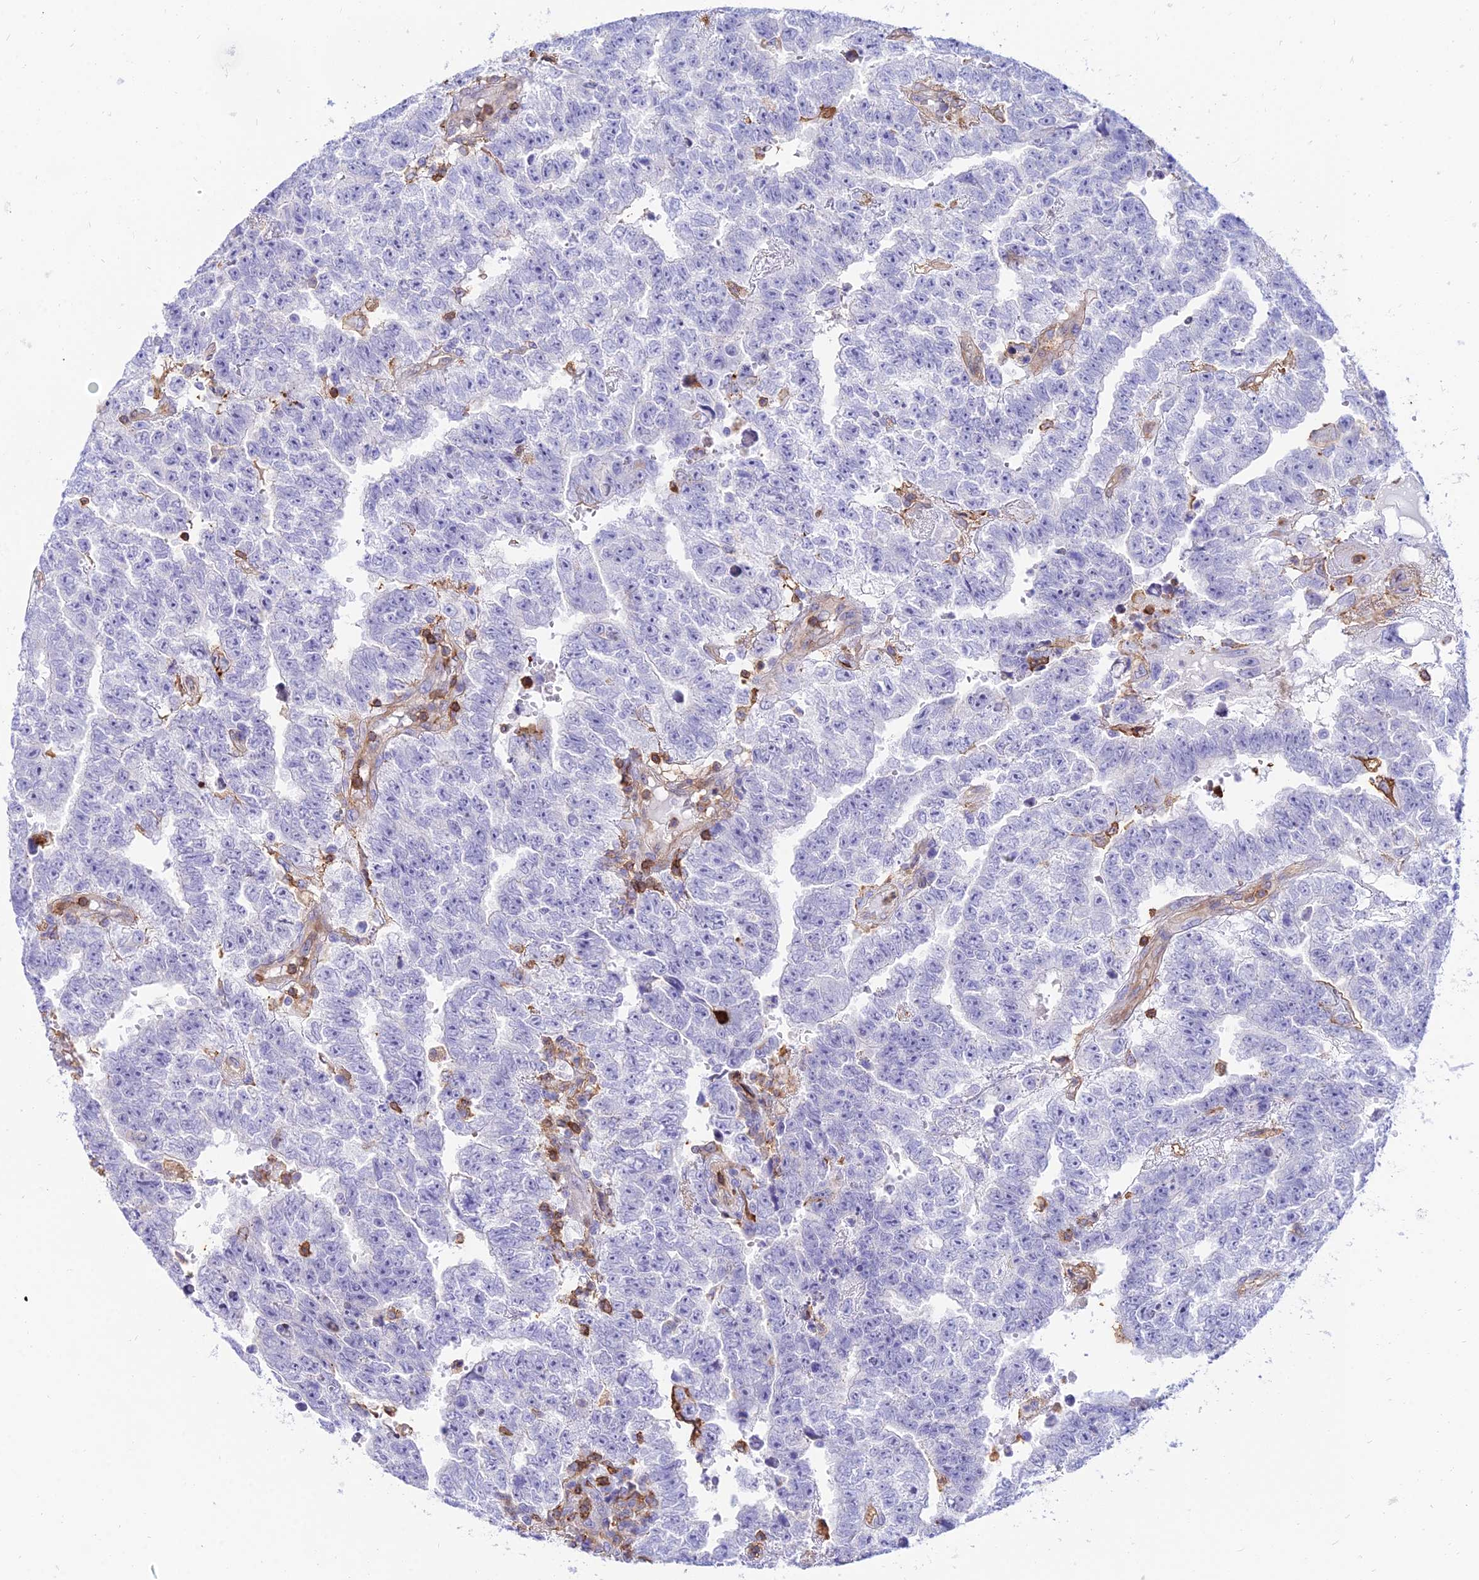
{"staining": {"intensity": "negative", "quantity": "none", "location": "none"}, "tissue": "testis cancer", "cell_type": "Tumor cells", "image_type": "cancer", "snomed": [{"axis": "morphology", "description": "Carcinoma, Embryonal, NOS"}, {"axis": "topography", "description": "Testis"}], "caption": "Human testis cancer stained for a protein using immunohistochemistry (IHC) displays no expression in tumor cells.", "gene": "SREK1IP1", "patient": {"sex": "male", "age": 25}}